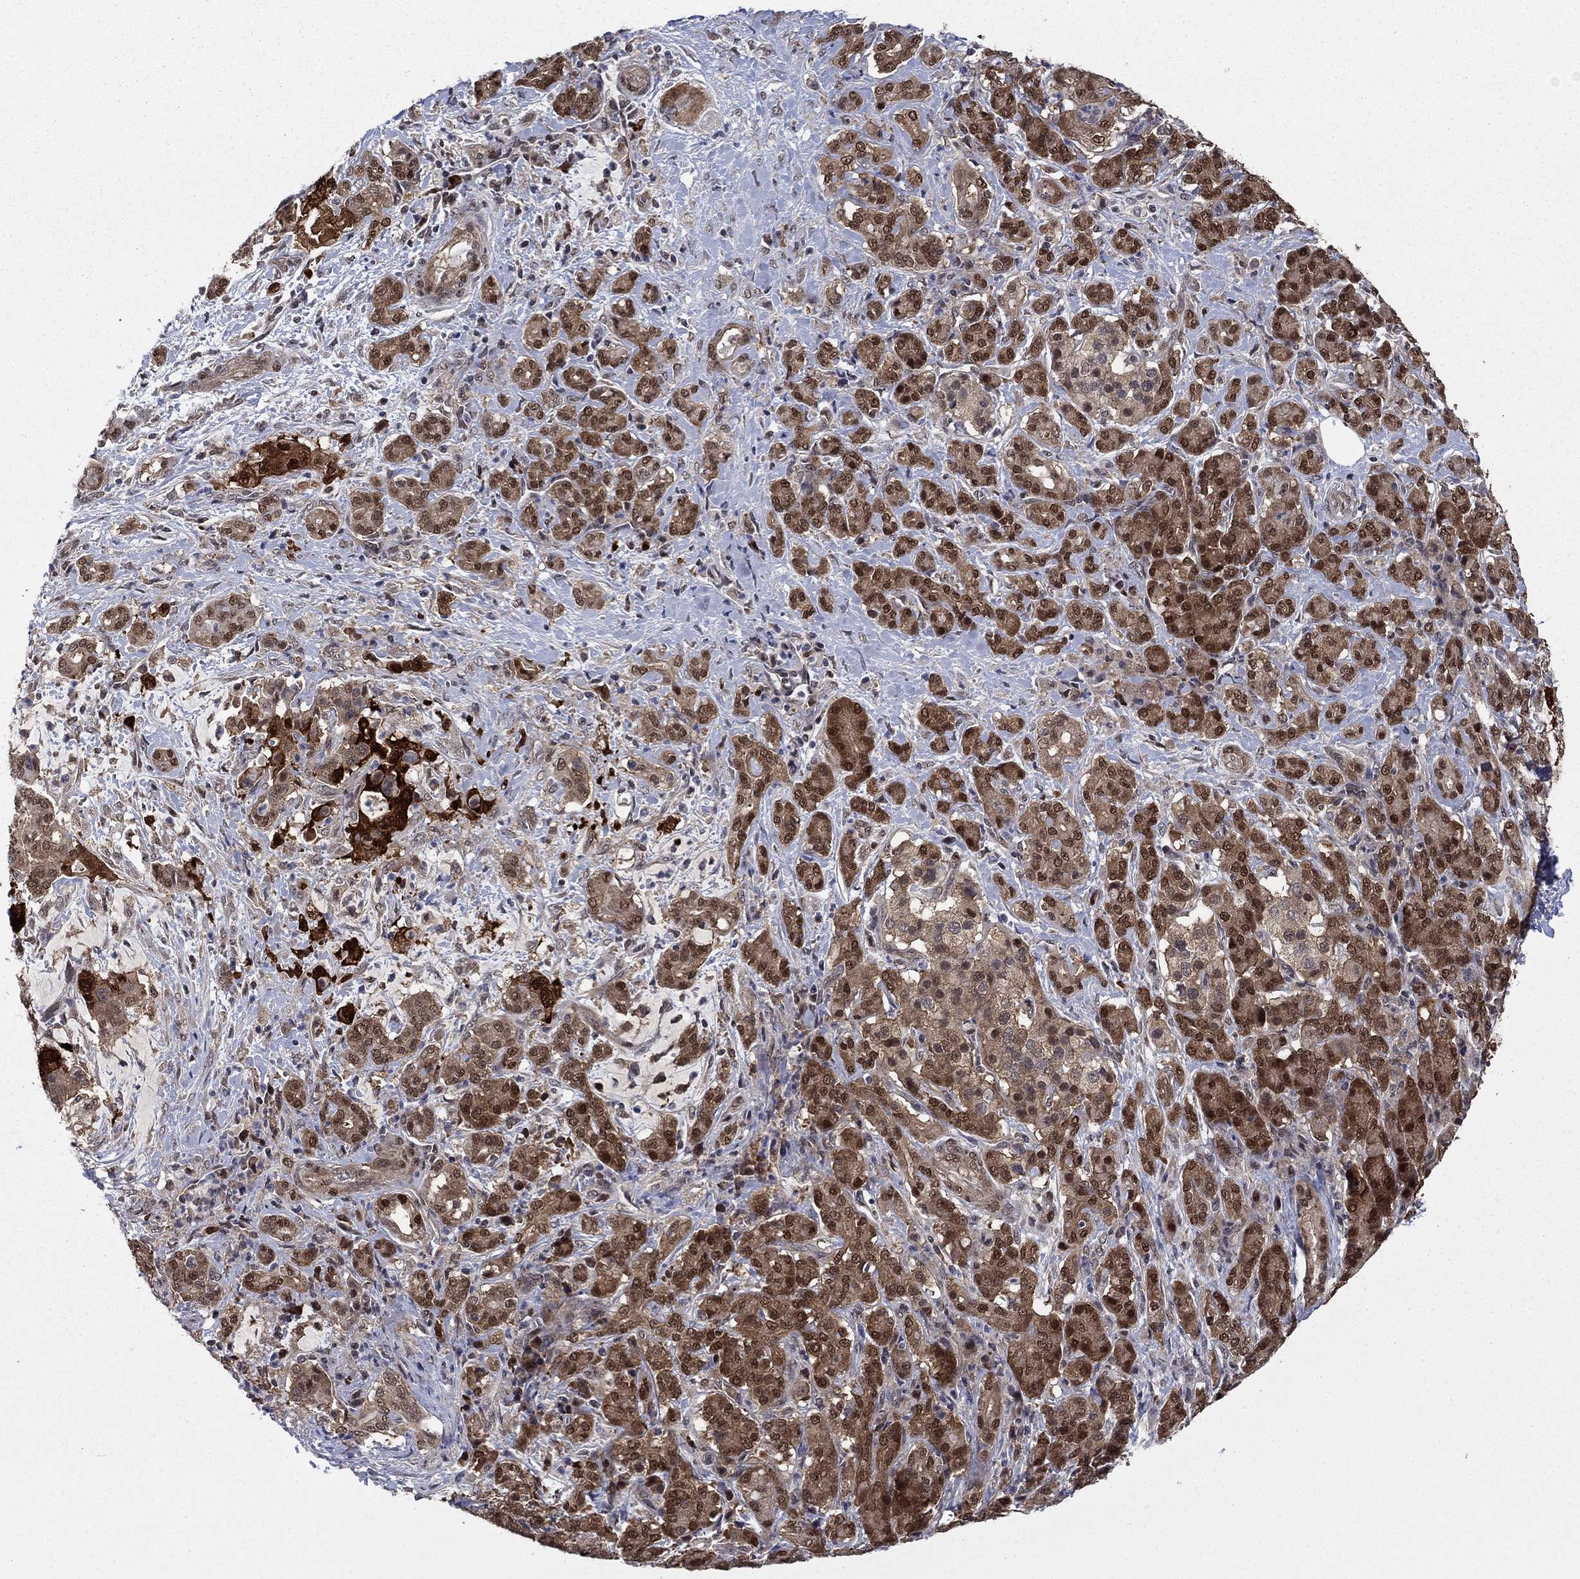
{"staining": {"intensity": "strong", "quantity": ">75%", "location": "cytoplasmic/membranous"}, "tissue": "pancreatic cancer", "cell_type": "Tumor cells", "image_type": "cancer", "snomed": [{"axis": "morphology", "description": "Normal tissue, NOS"}, {"axis": "morphology", "description": "Inflammation, NOS"}, {"axis": "morphology", "description": "Adenocarcinoma, NOS"}, {"axis": "topography", "description": "Pancreas"}], "caption": "This image shows adenocarcinoma (pancreatic) stained with immunohistochemistry to label a protein in brown. The cytoplasmic/membranous of tumor cells show strong positivity for the protein. Nuclei are counter-stained blue.", "gene": "FKBP4", "patient": {"sex": "male", "age": 57}}